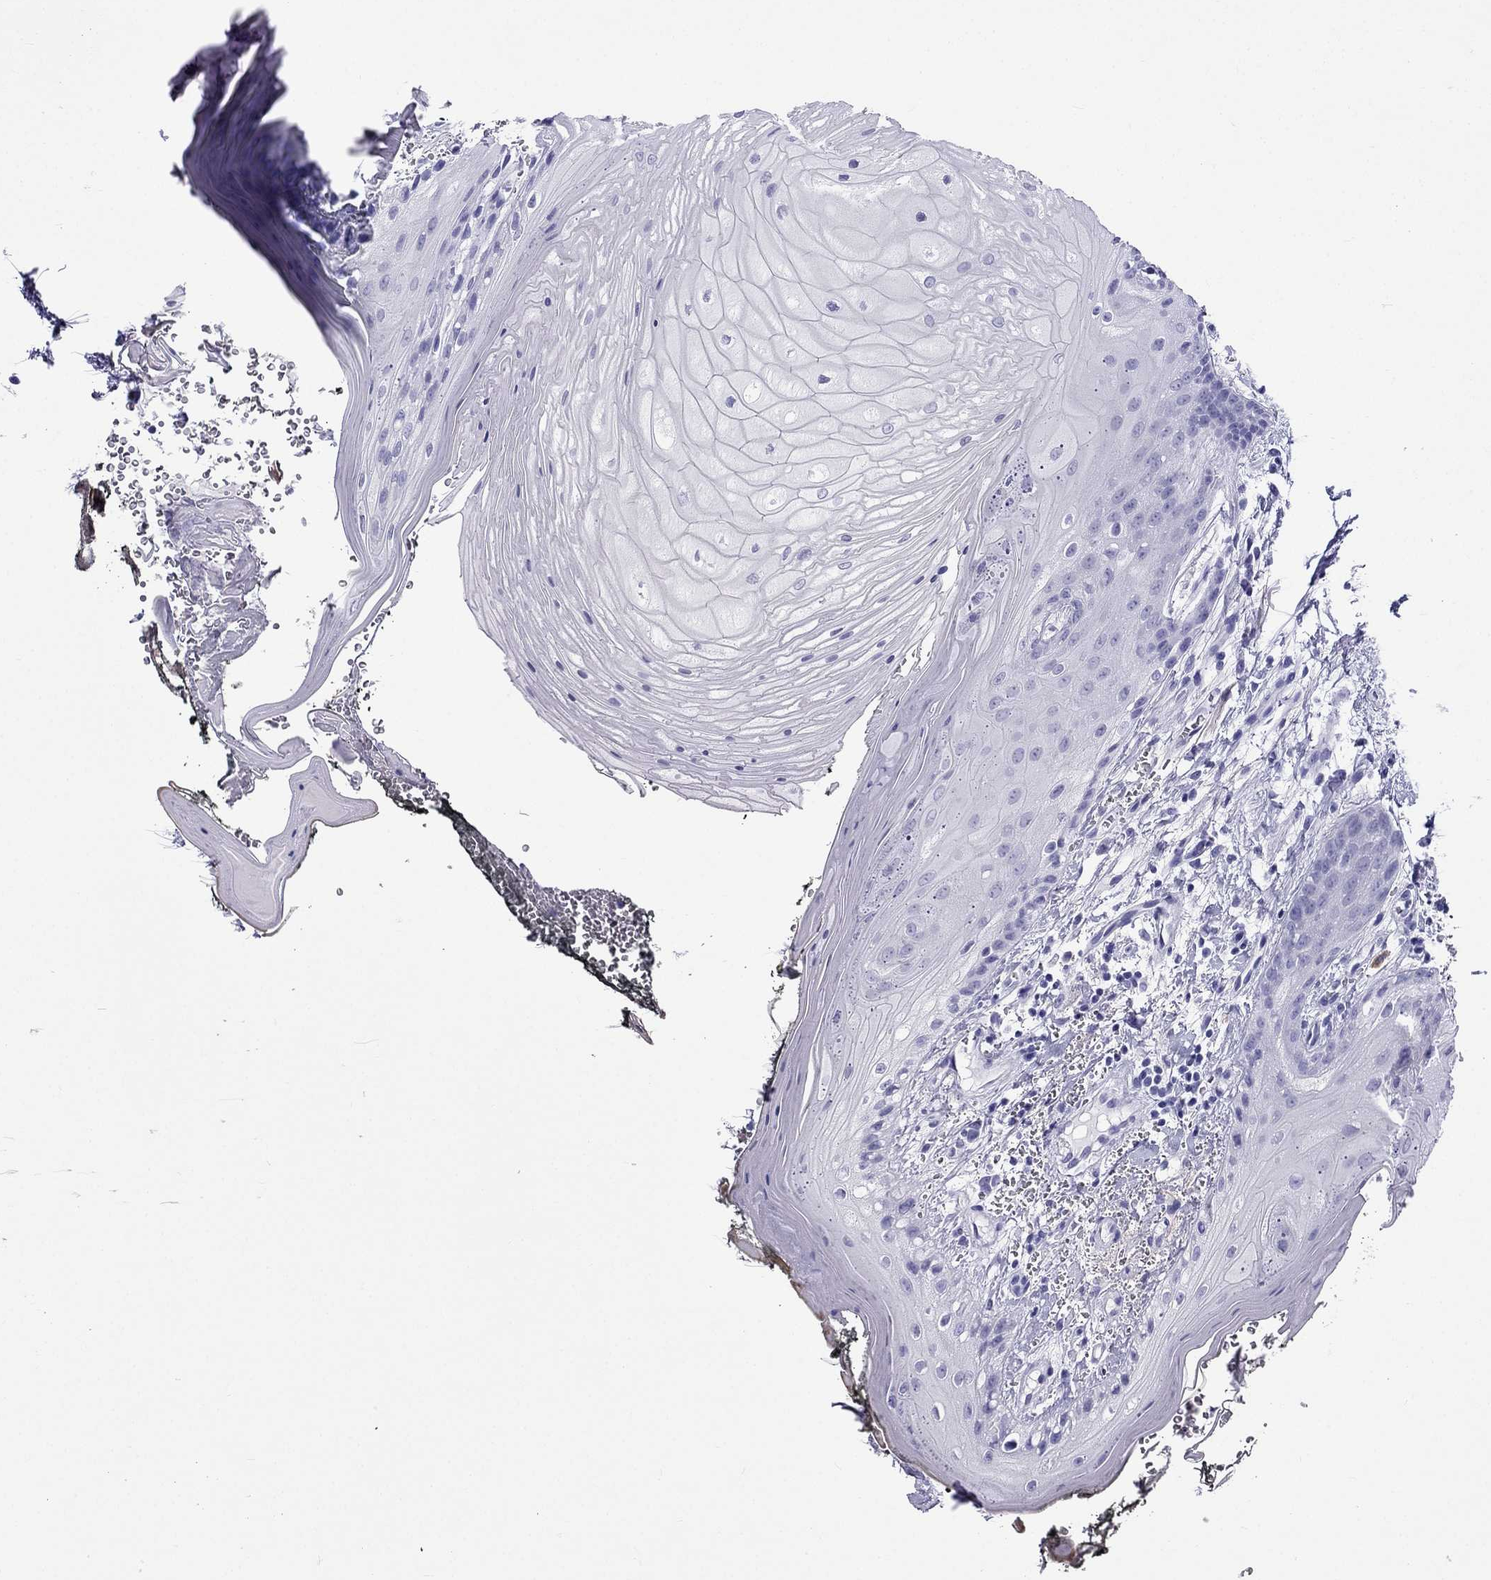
{"staining": {"intensity": "negative", "quantity": "none", "location": "none"}, "tissue": "oral mucosa", "cell_type": "Squamous epithelial cells", "image_type": "normal", "snomed": [{"axis": "morphology", "description": "Normal tissue, NOS"}, {"axis": "morphology", "description": "Squamous cell carcinoma, NOS"}, {"axis": "topography", "description": "Oral tissue"}, {"axis": "topography", "description": "Head-Neck"}], "caption": "IHC of normal human oral mucosa exhibits no positivity in squamous epithelial cells.", "gene": "ARR3", "patient": {"sex": "male", "age": 65}}